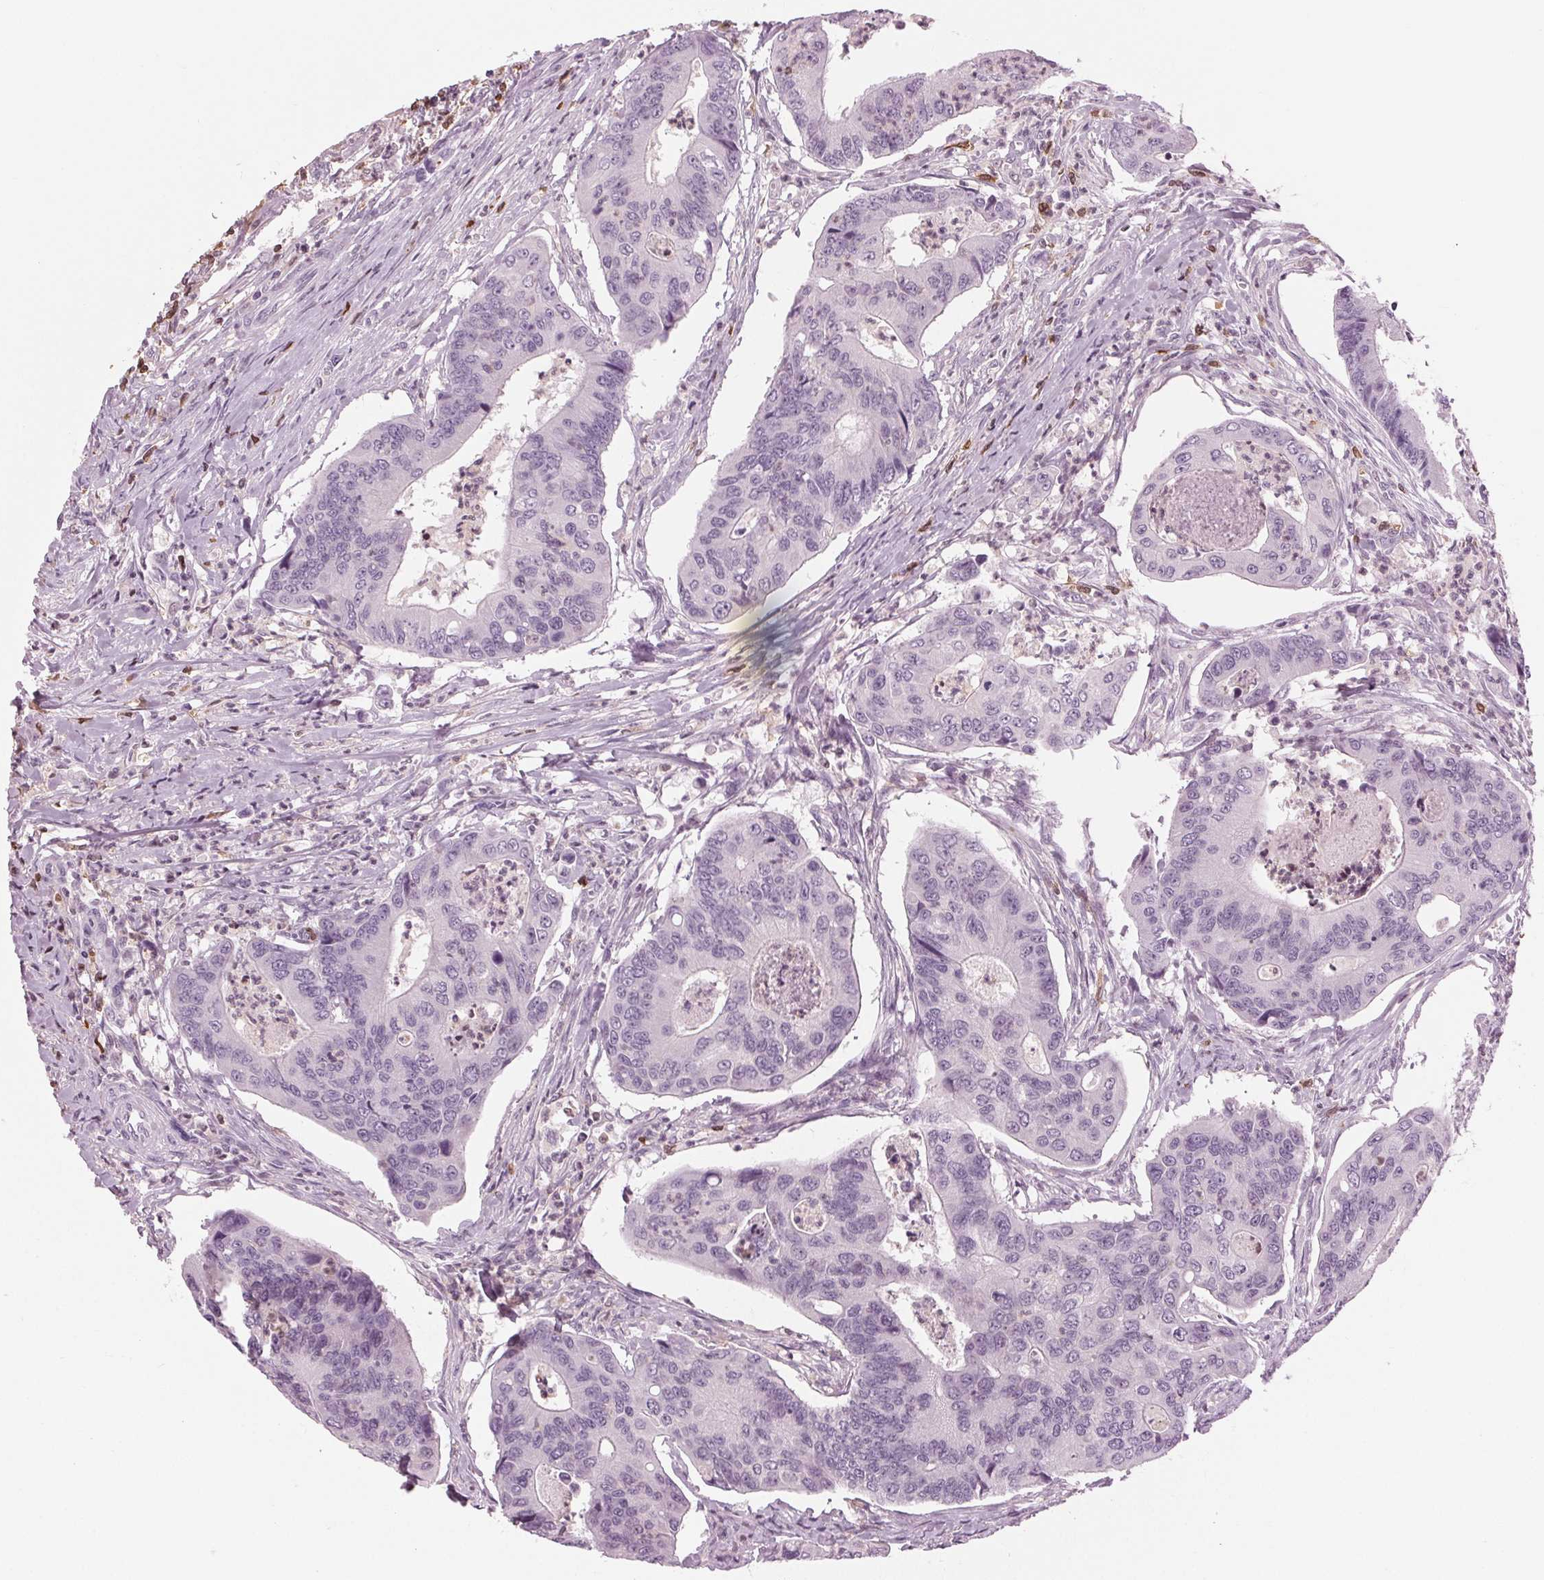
{"staining": {"intensity": "negative", "quantity": "none", "location": "none"}, "tissue": "colorectal cancer", "cell_type": "Tumor cells", "image_type": "cancer", "snomed": [{"axis": "morphology", "description": "Adenocarcinoma, NOS"}, {"axis": "topography", "description": "Colon"}], "caption": "Image shows no protein staining in tumor cells of colorectal cancer (adenocarcinoma) tissue. Brightfield microscopy of immunohistochemistry (IHC) stained with DAB (brown) and hematoxylin (blue), captured at high magnification.", "gene": "BTLA", "patient": {"sex": "female", "age": 67}}